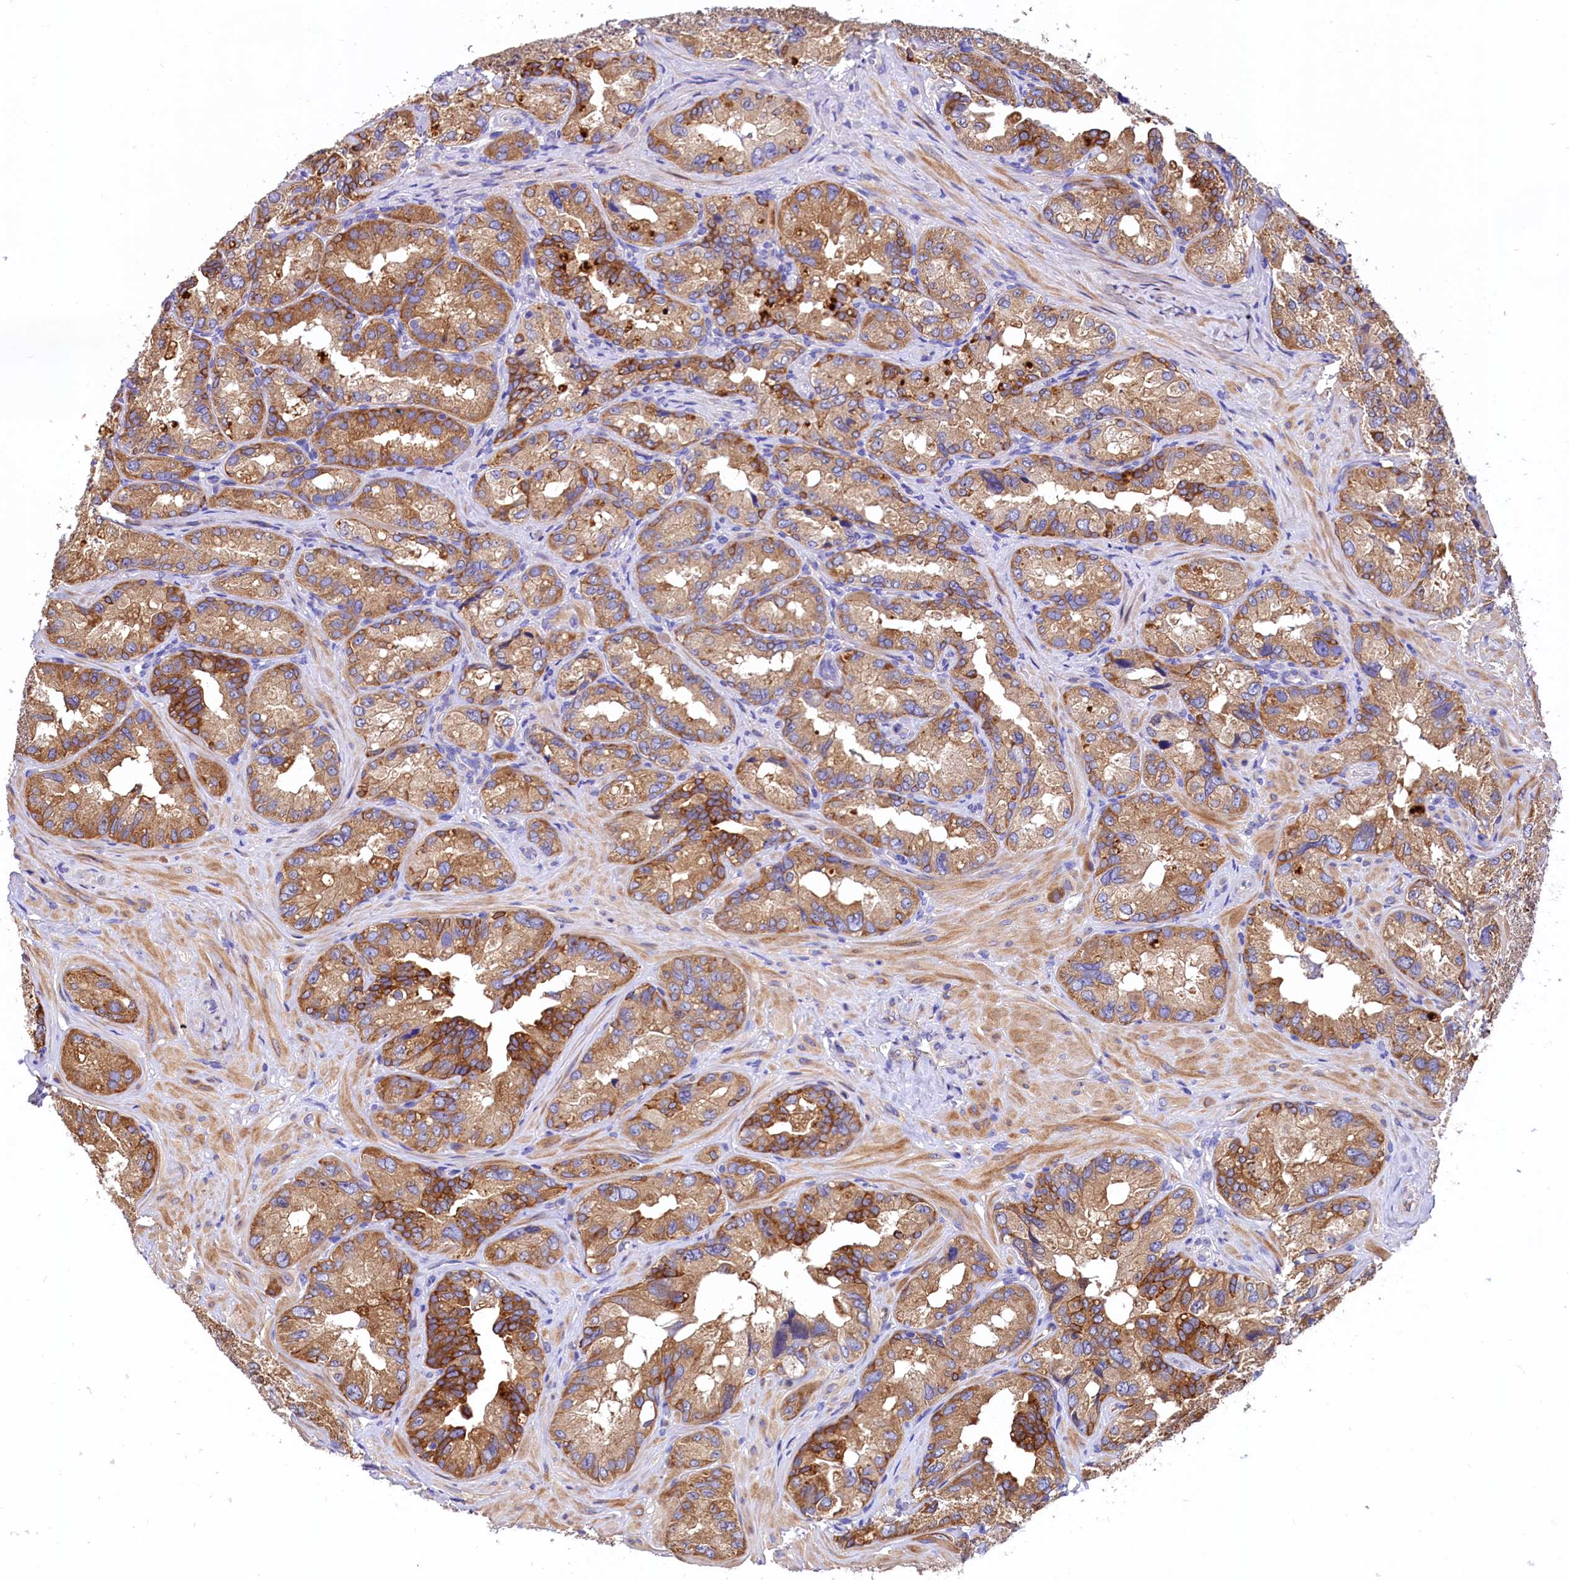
{"staining": {"intensity": "moderate", "quantity": ">75%", "location": "cytoplasmic/membranous"}, "tissue": "seminal vesicle", "cell_type": "Glandular cells", "image_type": "normal", "snomed": [{"axis": "morphology", "description": "Normal tissue, NOS"}, {"axis": "topography", "description": "Seminal veicle"}, {"axis": "topography", "description": "Peripheral nerve tissue"}], "caption": "A brown stain labels moderate cytoplasmic/membranous expression of a protein in glandular cells of benign human seminal vesicle.", "gene": "EPS8L2", "patient": {"sex": "male", "age": 67}}